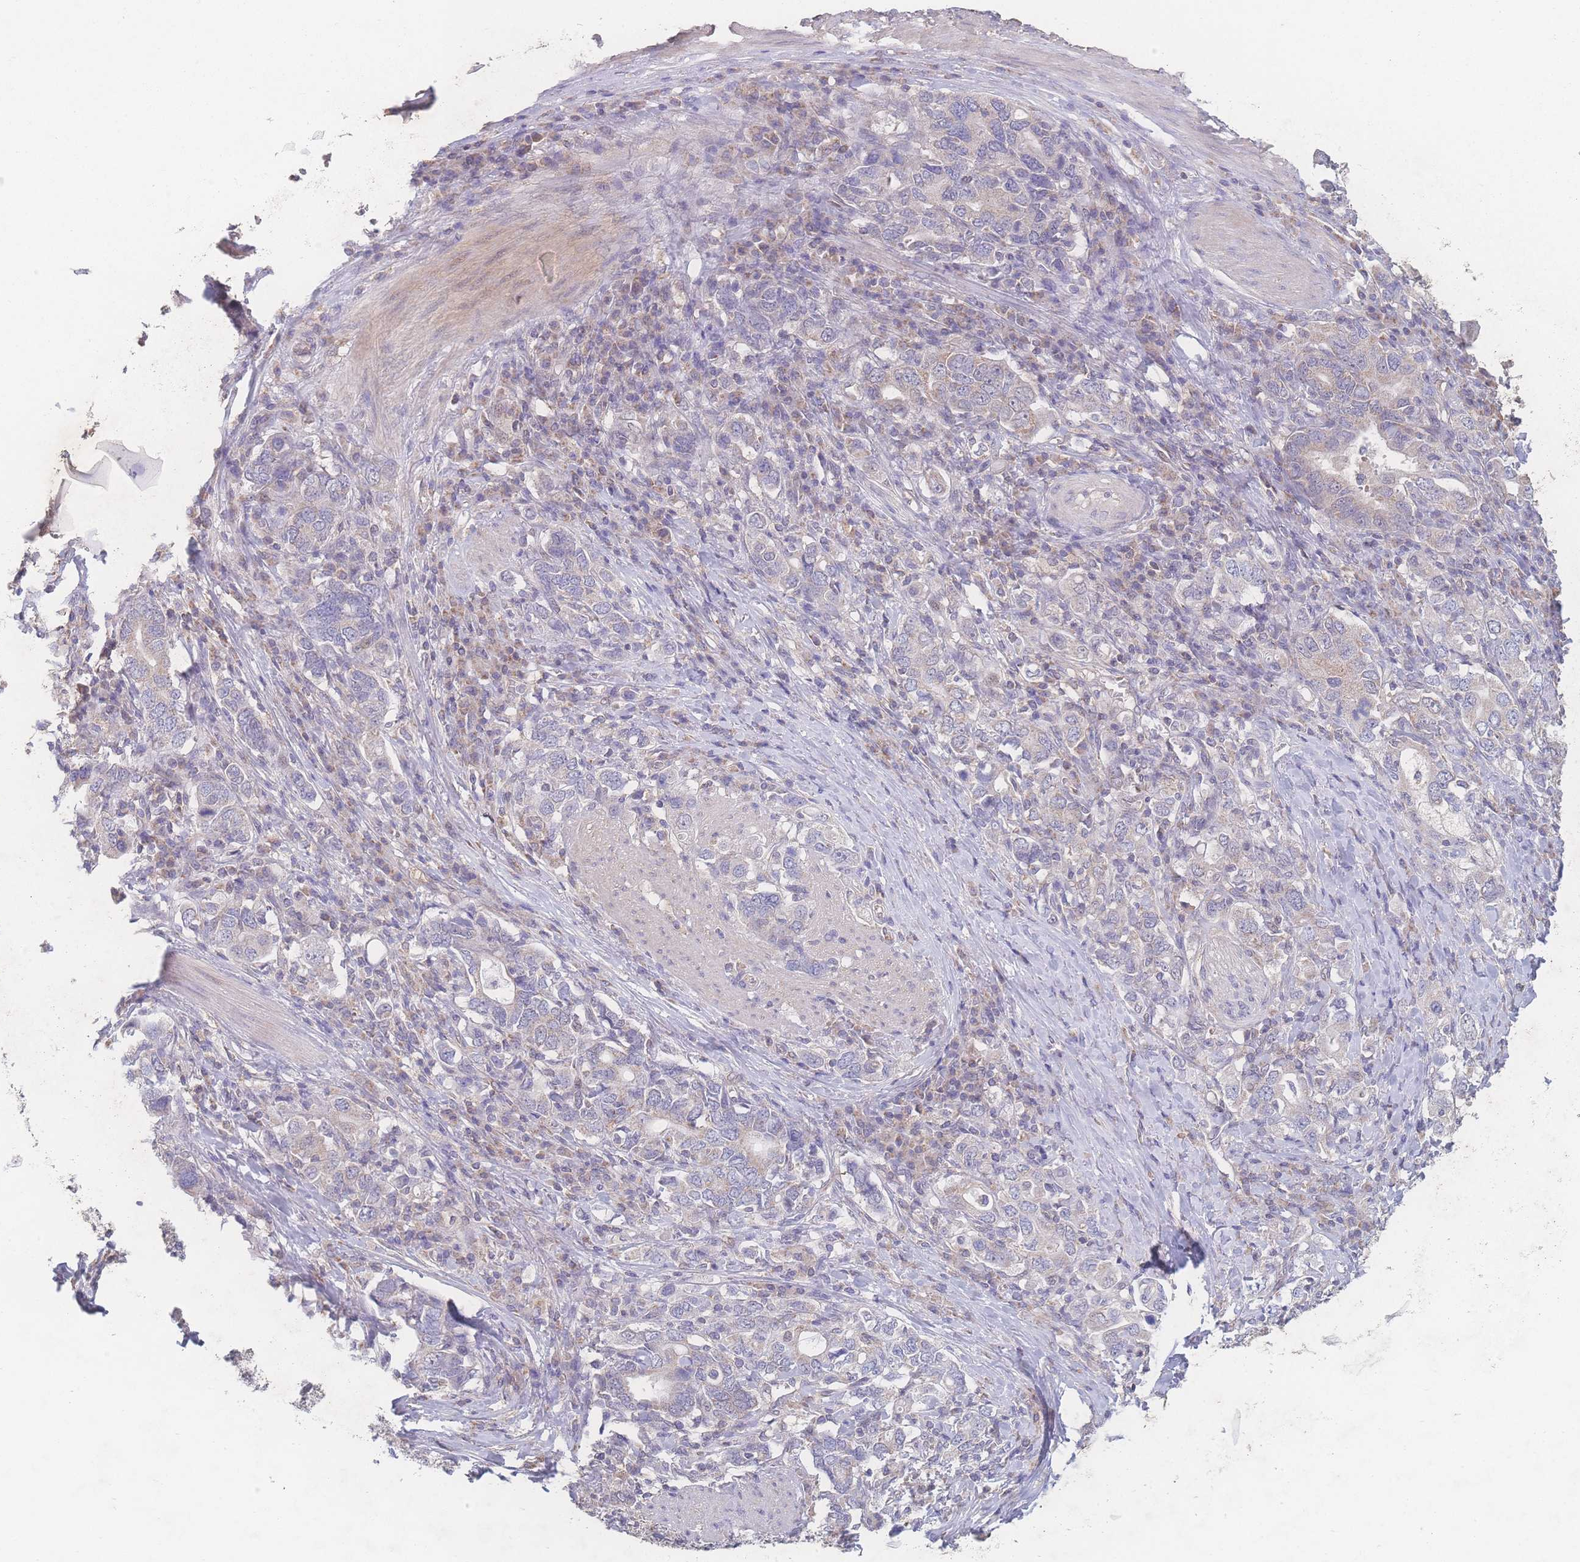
{"staining": {"intensity": "negative", "quantity": "none", "location": "none"}, "tissue": "stomach cancer", "cell_type": "Tumor cells", "image_type": "cancer", "snomed": [{"axis": "morphology", "description": "Adenocarcinoma, NOS"}, {"axis": "topography", "description": "Stomach, upper"}, {"axis": "topography", "description": "Stomach"}], "caption": "Tumor cells show no significant protein positivity in adenocarcinoma (stomach). (Immunohistochemistry (ihc), brightfield microscopy, high magnification).", "gene": "GIPR", "patient": {"sex": "male", "age": 62}}